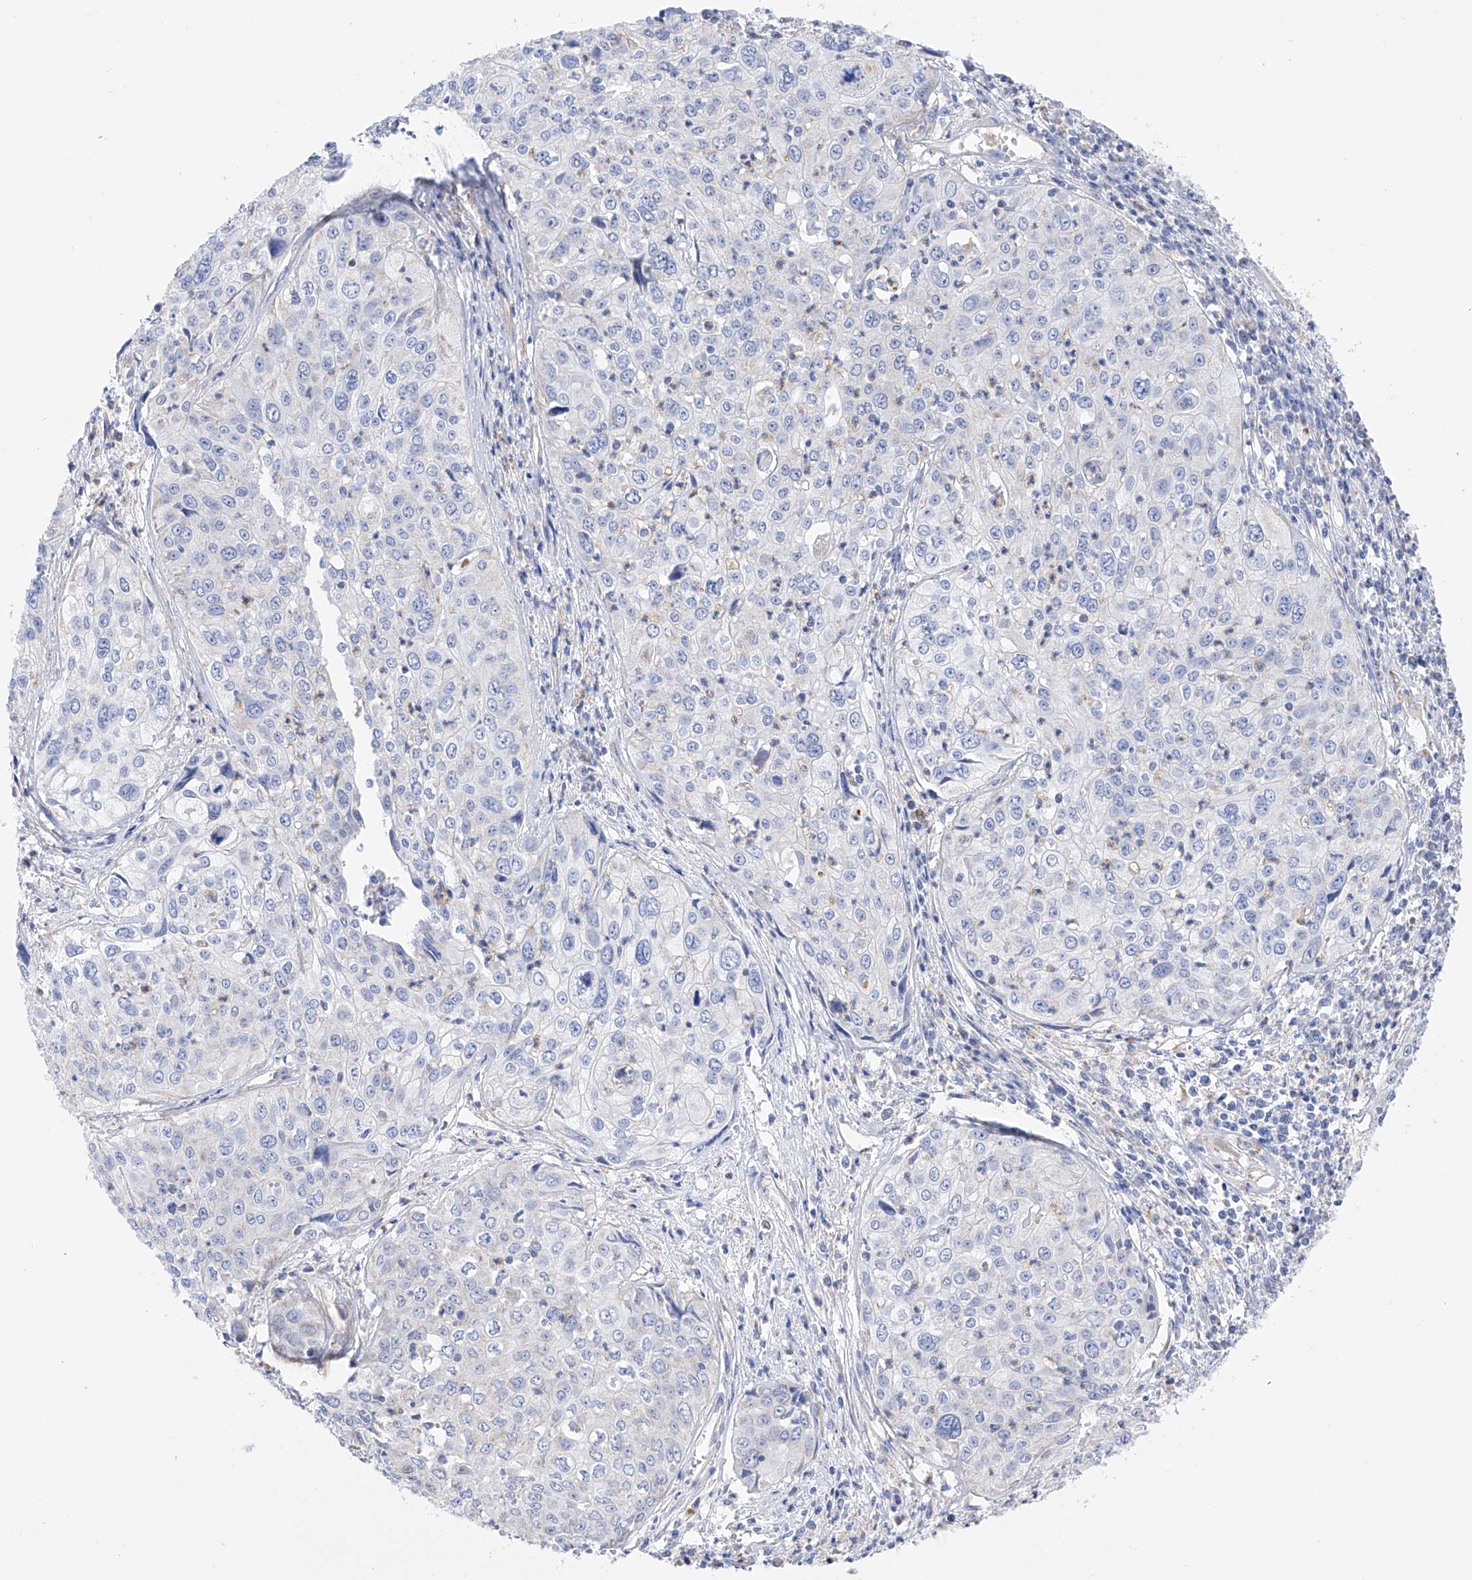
{"staining": {"intensity": "negative", "quantity": "none", "location": "none"}, "tissue": "cervical cancer", "cell_type": "Tumor cells", "image_type": "cancer", "snomed": [{"axis": "morphology", "description": "Squamous cell carcinoma, NOS"}, {"axis": "topography", "description": "Cervix"}], "caption": "Tumor cells are negative for brown protein staining in cervical cancer (squamous cell carcinoma).", "gene": "FLG", "patient": {"sex": "female", "age": 31}}